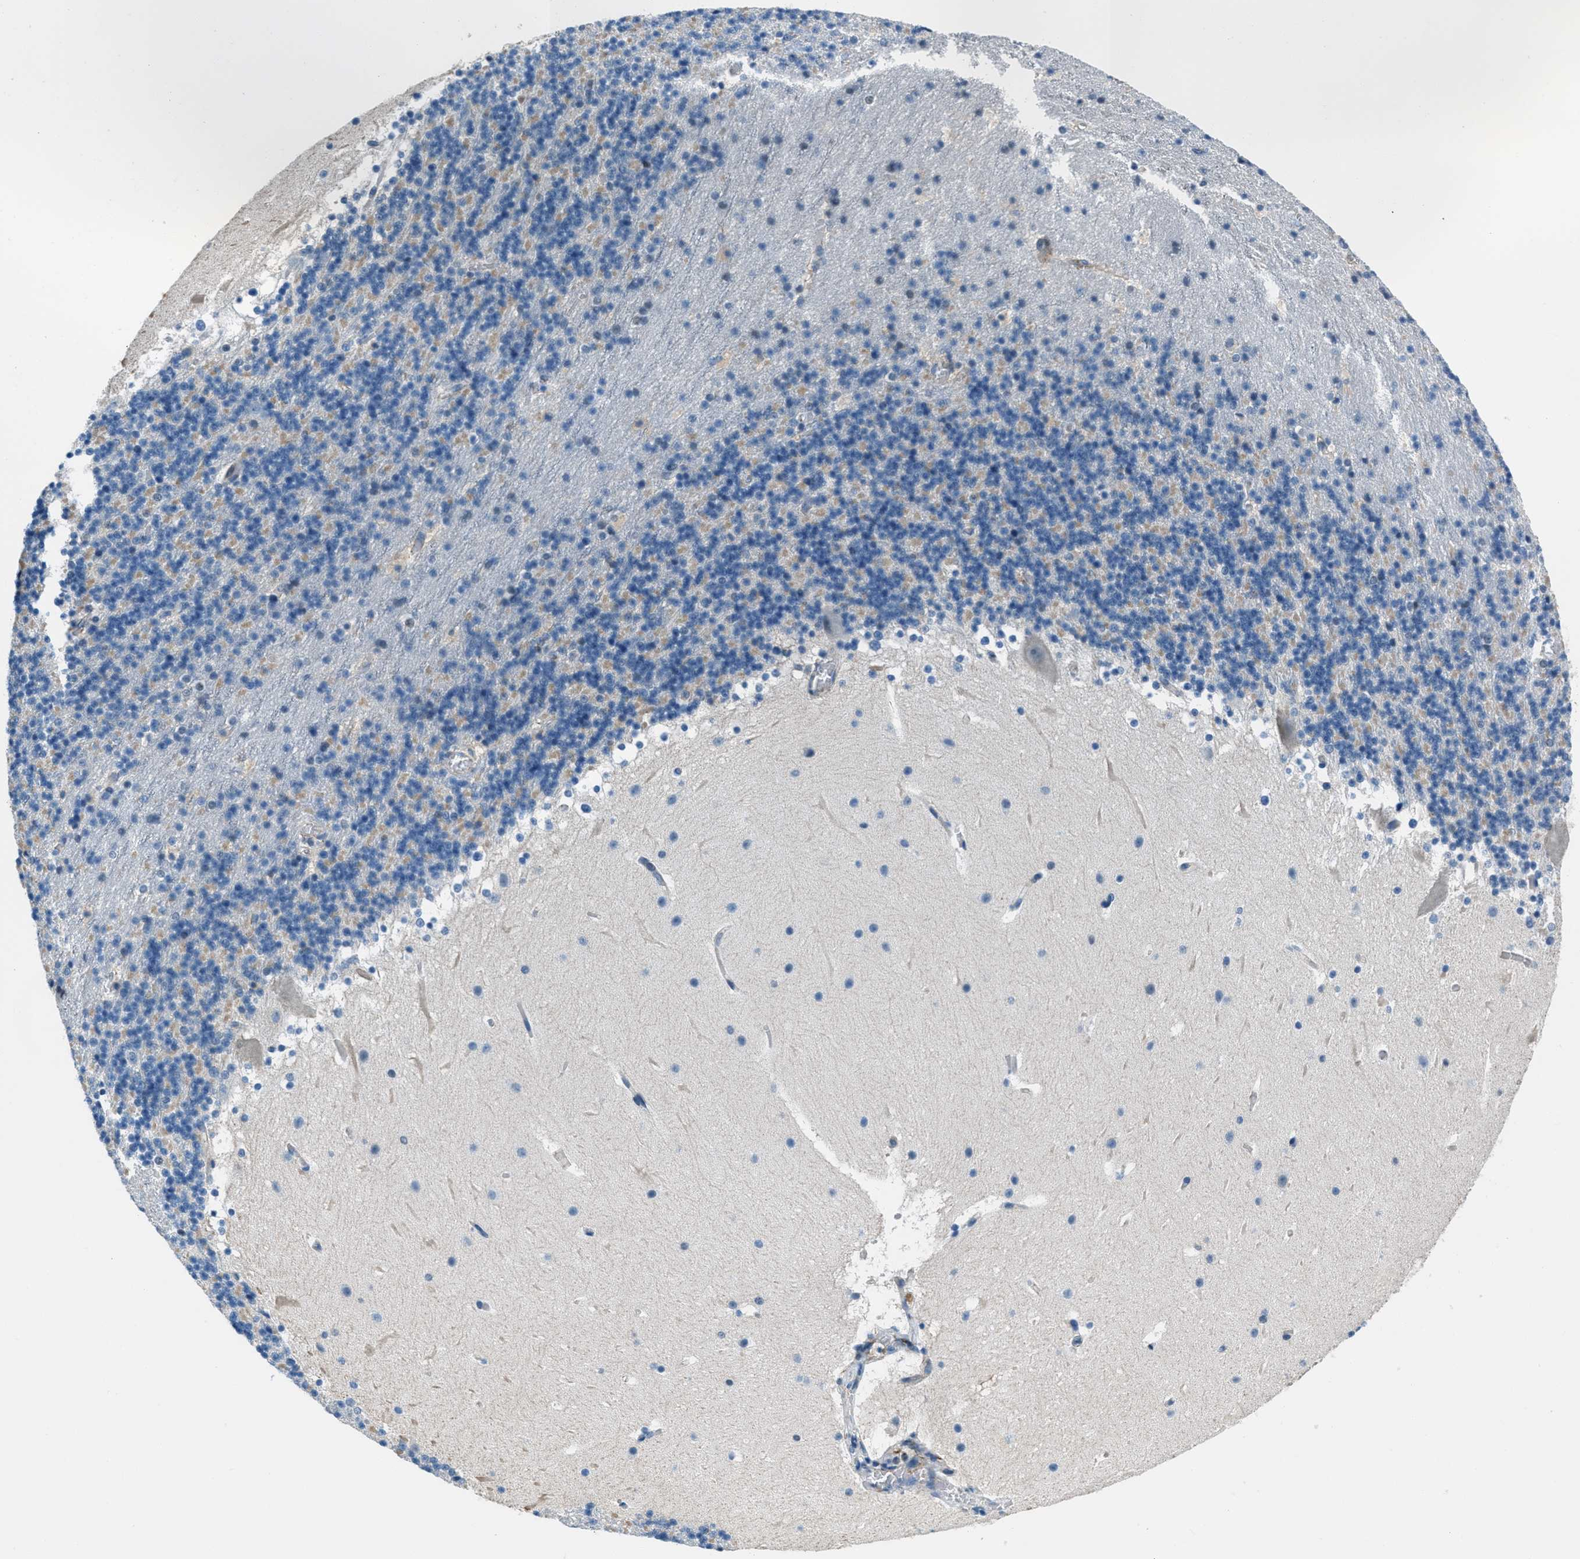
{"staining": {"intensity": "negative", "quantity": "none", "location": "none"}, "tissue": "cerebellum", "cell_type": "Cells in granular layer", "image_type": "normal", "snomed": [{"axis": "morphology", "description": "Normal tissue, NOS"}, {"axis": "topography", "description": "Cerebellum"}], "caption": "The histopathology image reveals no significant expression in cells in granular layer of cerebellum. (Immunohistochemistry, brightfield microscopy, high magnification).", "gene": "FBN1", "patient": {"sex": "male", "age": 45}}